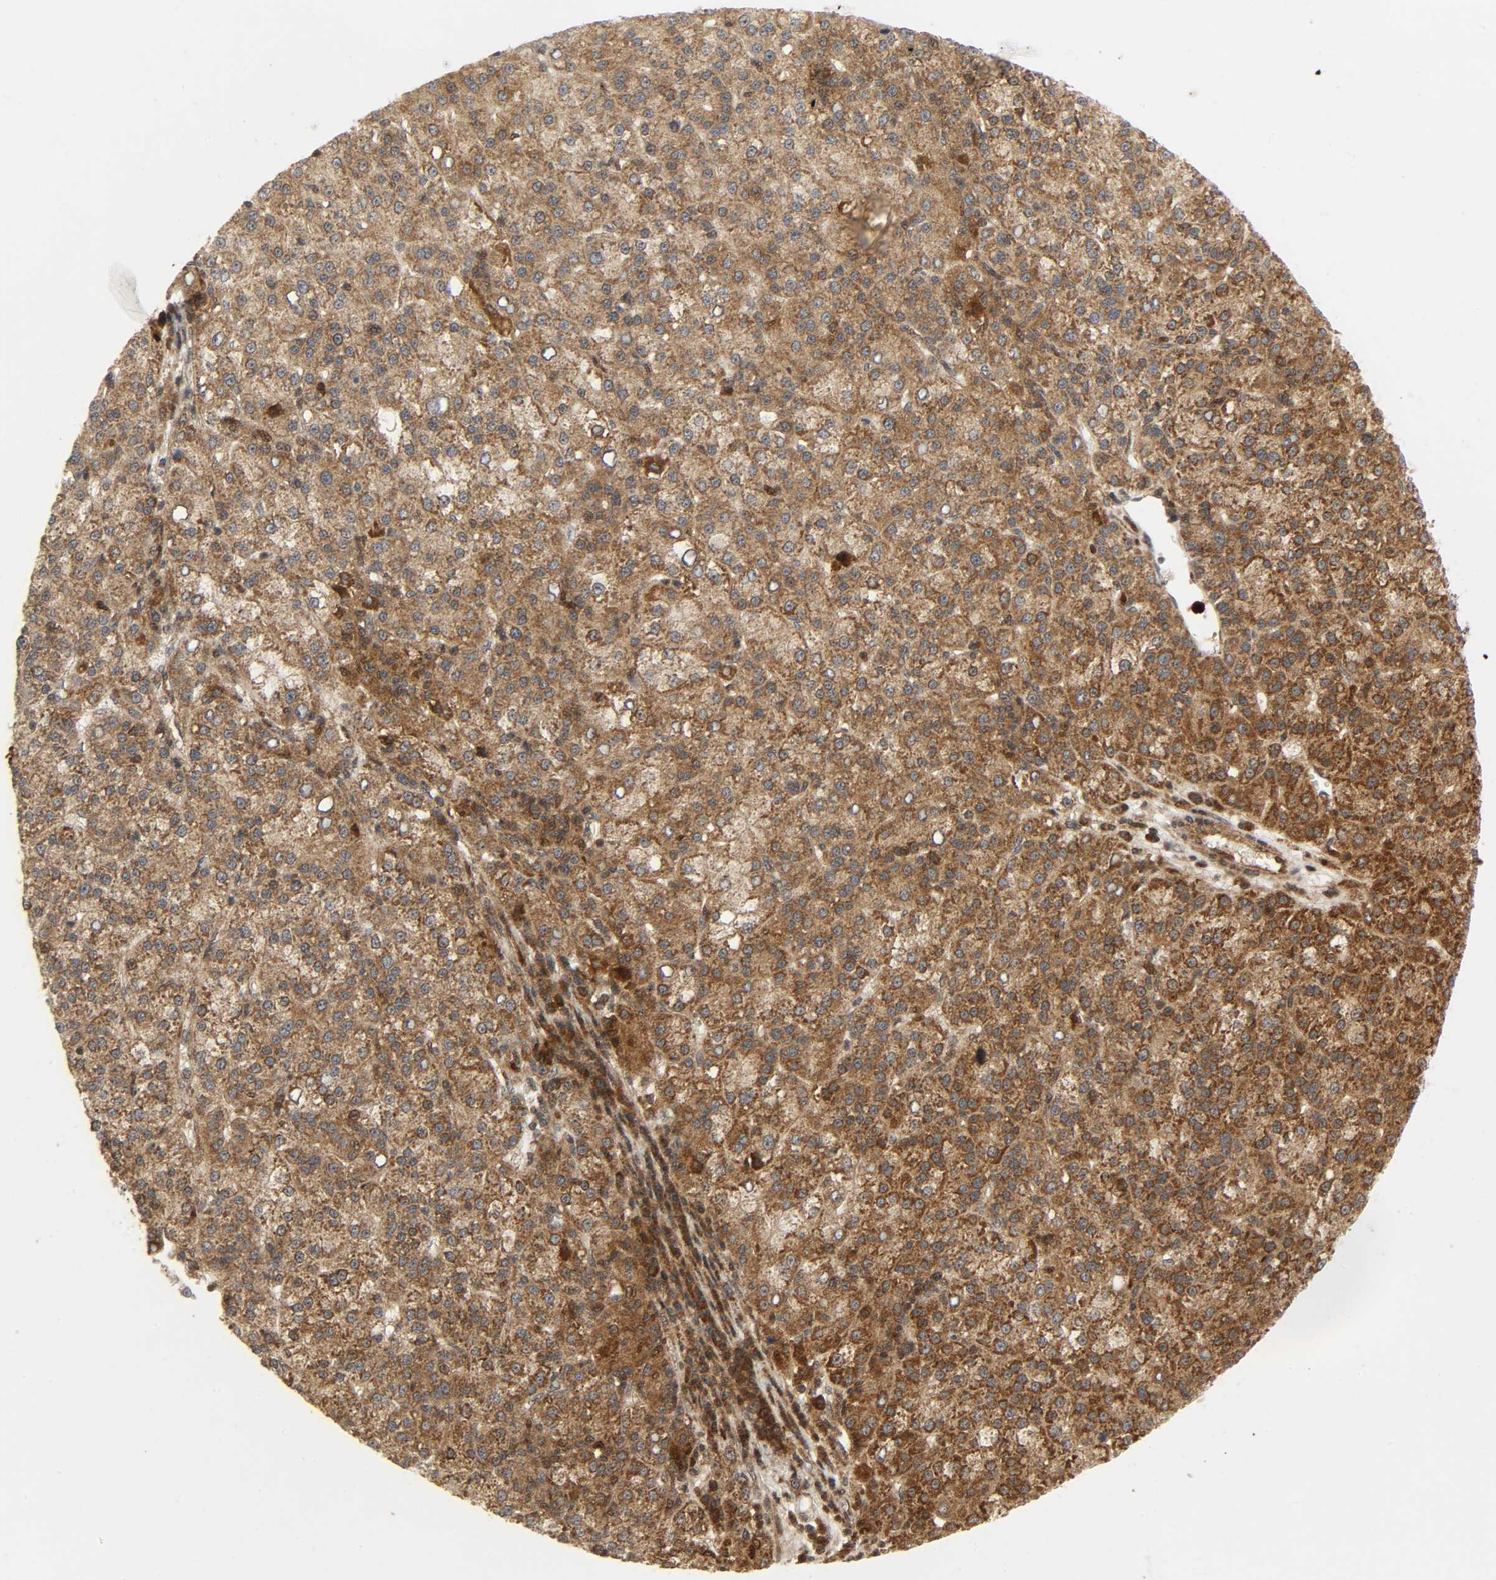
{"staining": {"intensity": "strong", "quantity": ">75%", "location": "cytoplasmic/membranous"}, "tissue": "liver cancer", "cell_type": "Tumor cells", "image_type": "cancer", "snomed": [{"axis": "morphology", "description": "Carcinoma, Hepatocellular, NOS"}, {"axis": "topography", "description": "Liver"}], "caption": "Protein expression analysis of hepatocellular carcinoma (liver) displays strong cytoplasmic/membranous positivity in approximately >75% of tumor cells. The protein is shown in brown color, while the nuclei are stained blue.", "gene": "CHUK", "patient": {"sex": "female", "age": 58}}